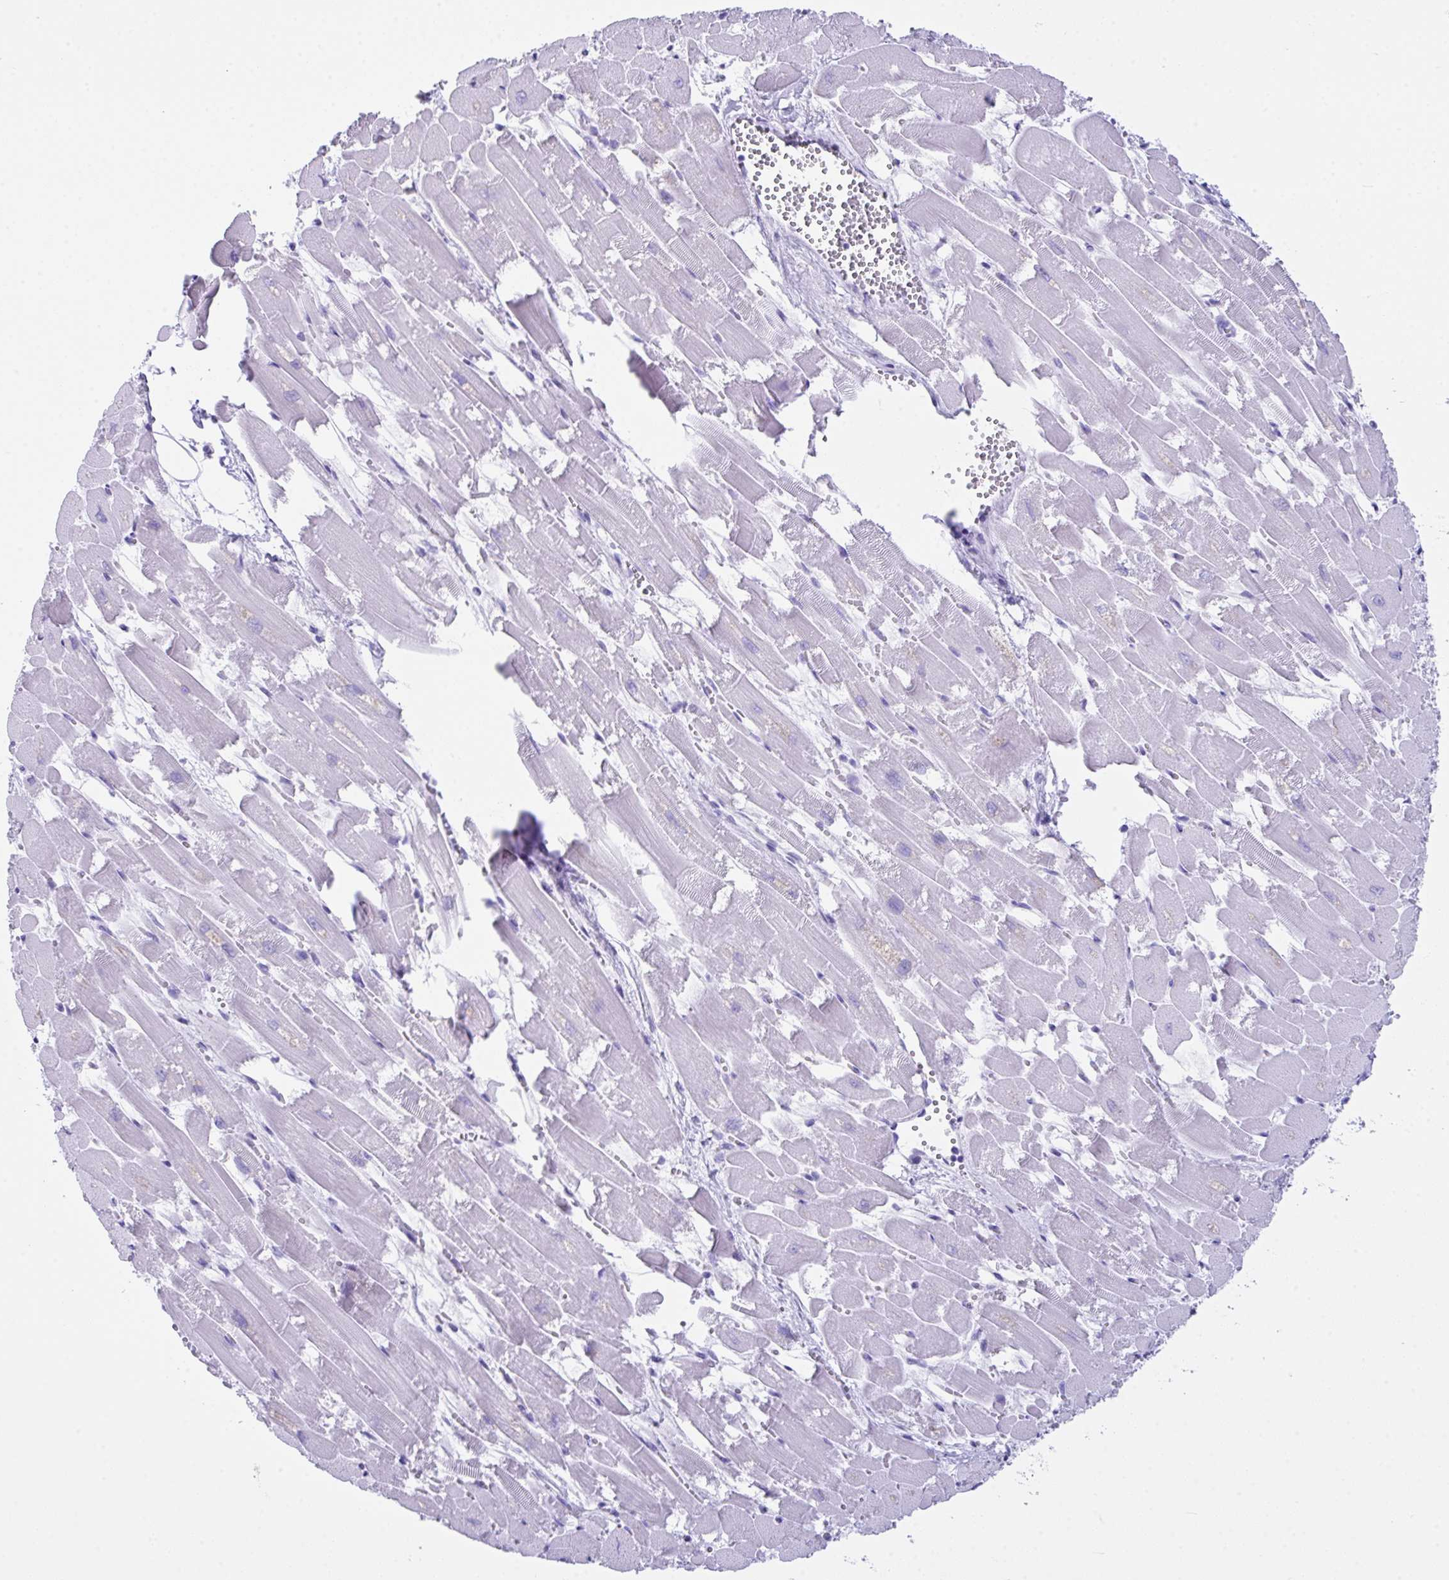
{"staining": {"intensity": "negative", "quantity": "none", "location": "none"}, "tissue": "heart muscle", "cell_type": "Cardiomyocytes", "image_type": "normal", "snomed": [{"axis": "morphology", "description": "Normal tissue, NOS"}, {"axis": "topography", "description": "Heart"}], "caption": "IHC of benign human heart muscle reveals no positivity in cardiomyocytes. (DAB (3,3'-diaminobenzidine) IHC, high magnification).", "gene": "LGALS4", "patient": {"sex": "female", "age": 52}}